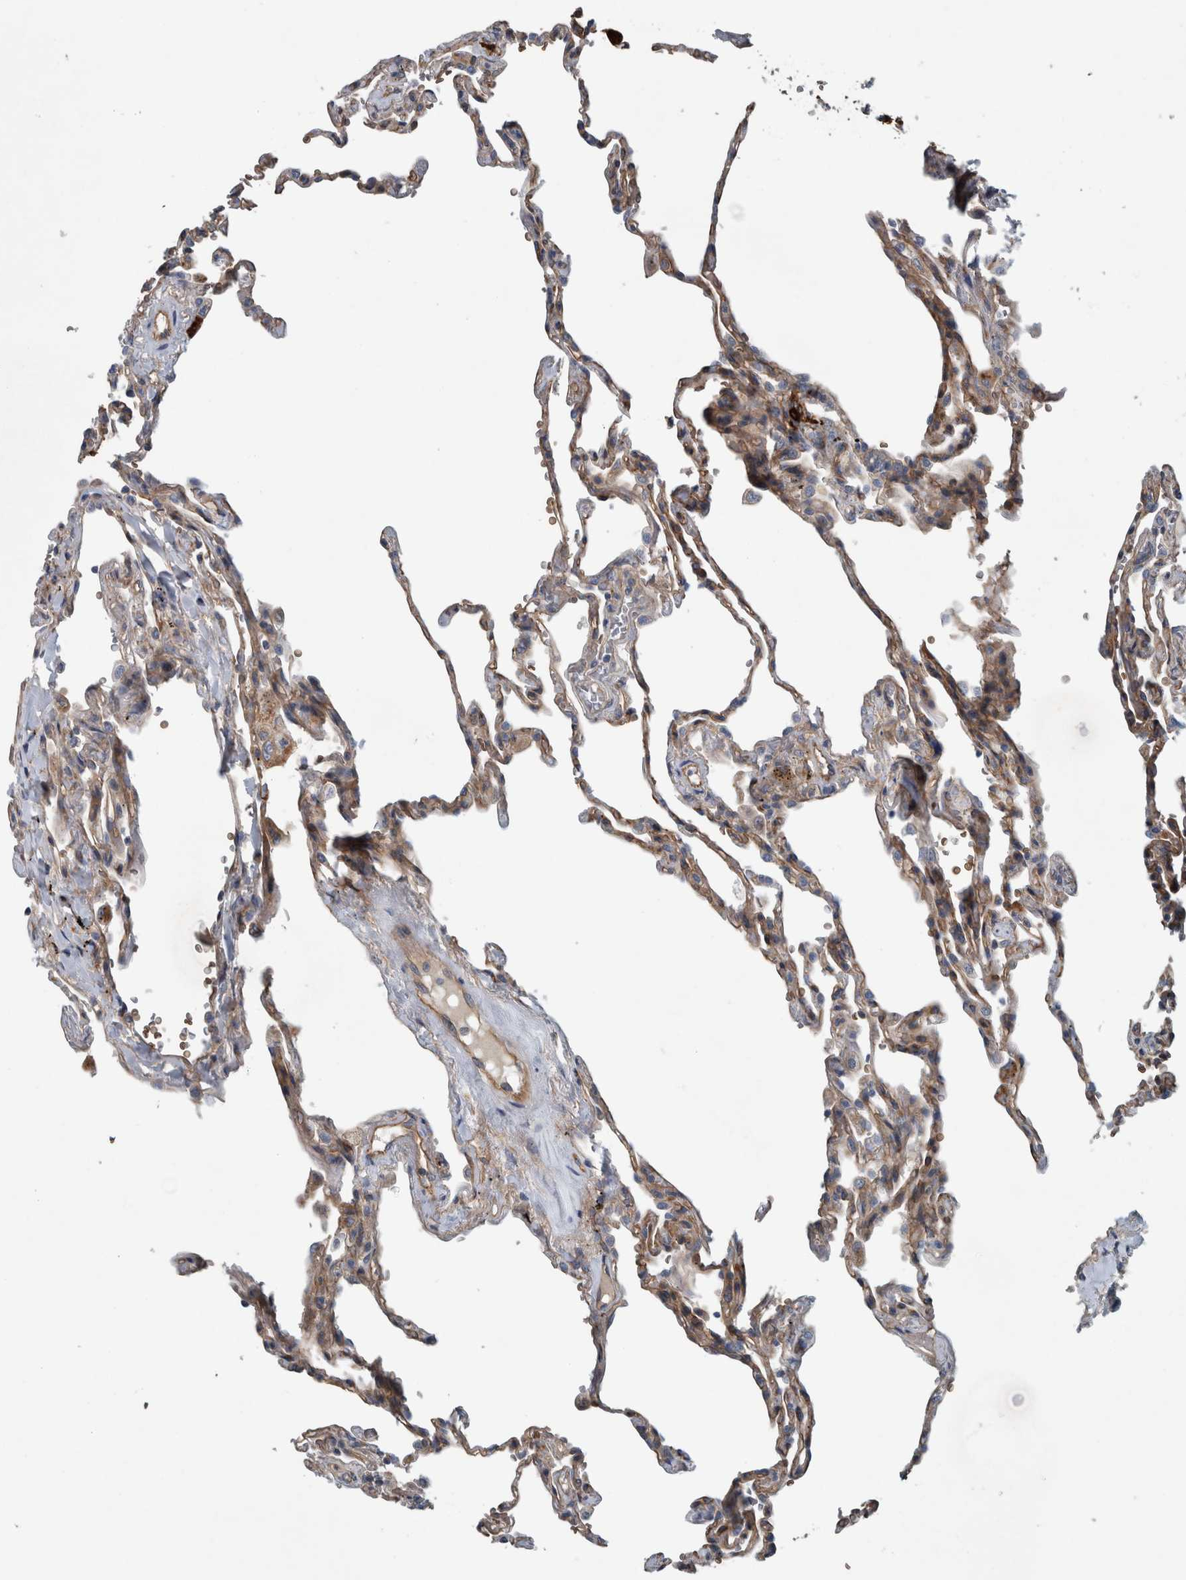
{"staining": {"intensity": "strong", "quantity": "25%-75%", "location": "cytoplasmic/membranous,nuclear"}, "tissue": "lung", "cell_type": "Alveolar cells", "image_type": "normal", "snomed": [{"axis": "morphology", "description": "Normal tissue, NOS"}, {"axis": "topography", "description": "Lung"}], "caption": "DAB (3,3'-diaminobenzidine) immunohistochemical staining of unremarkable human lung shows strong cytoplasmic/membranous,nuclear protein expression in approximately 25%-75% of alveolar cells.", "gene": "GLT8D2", "patient": {"sex": "male", "age": 59}}